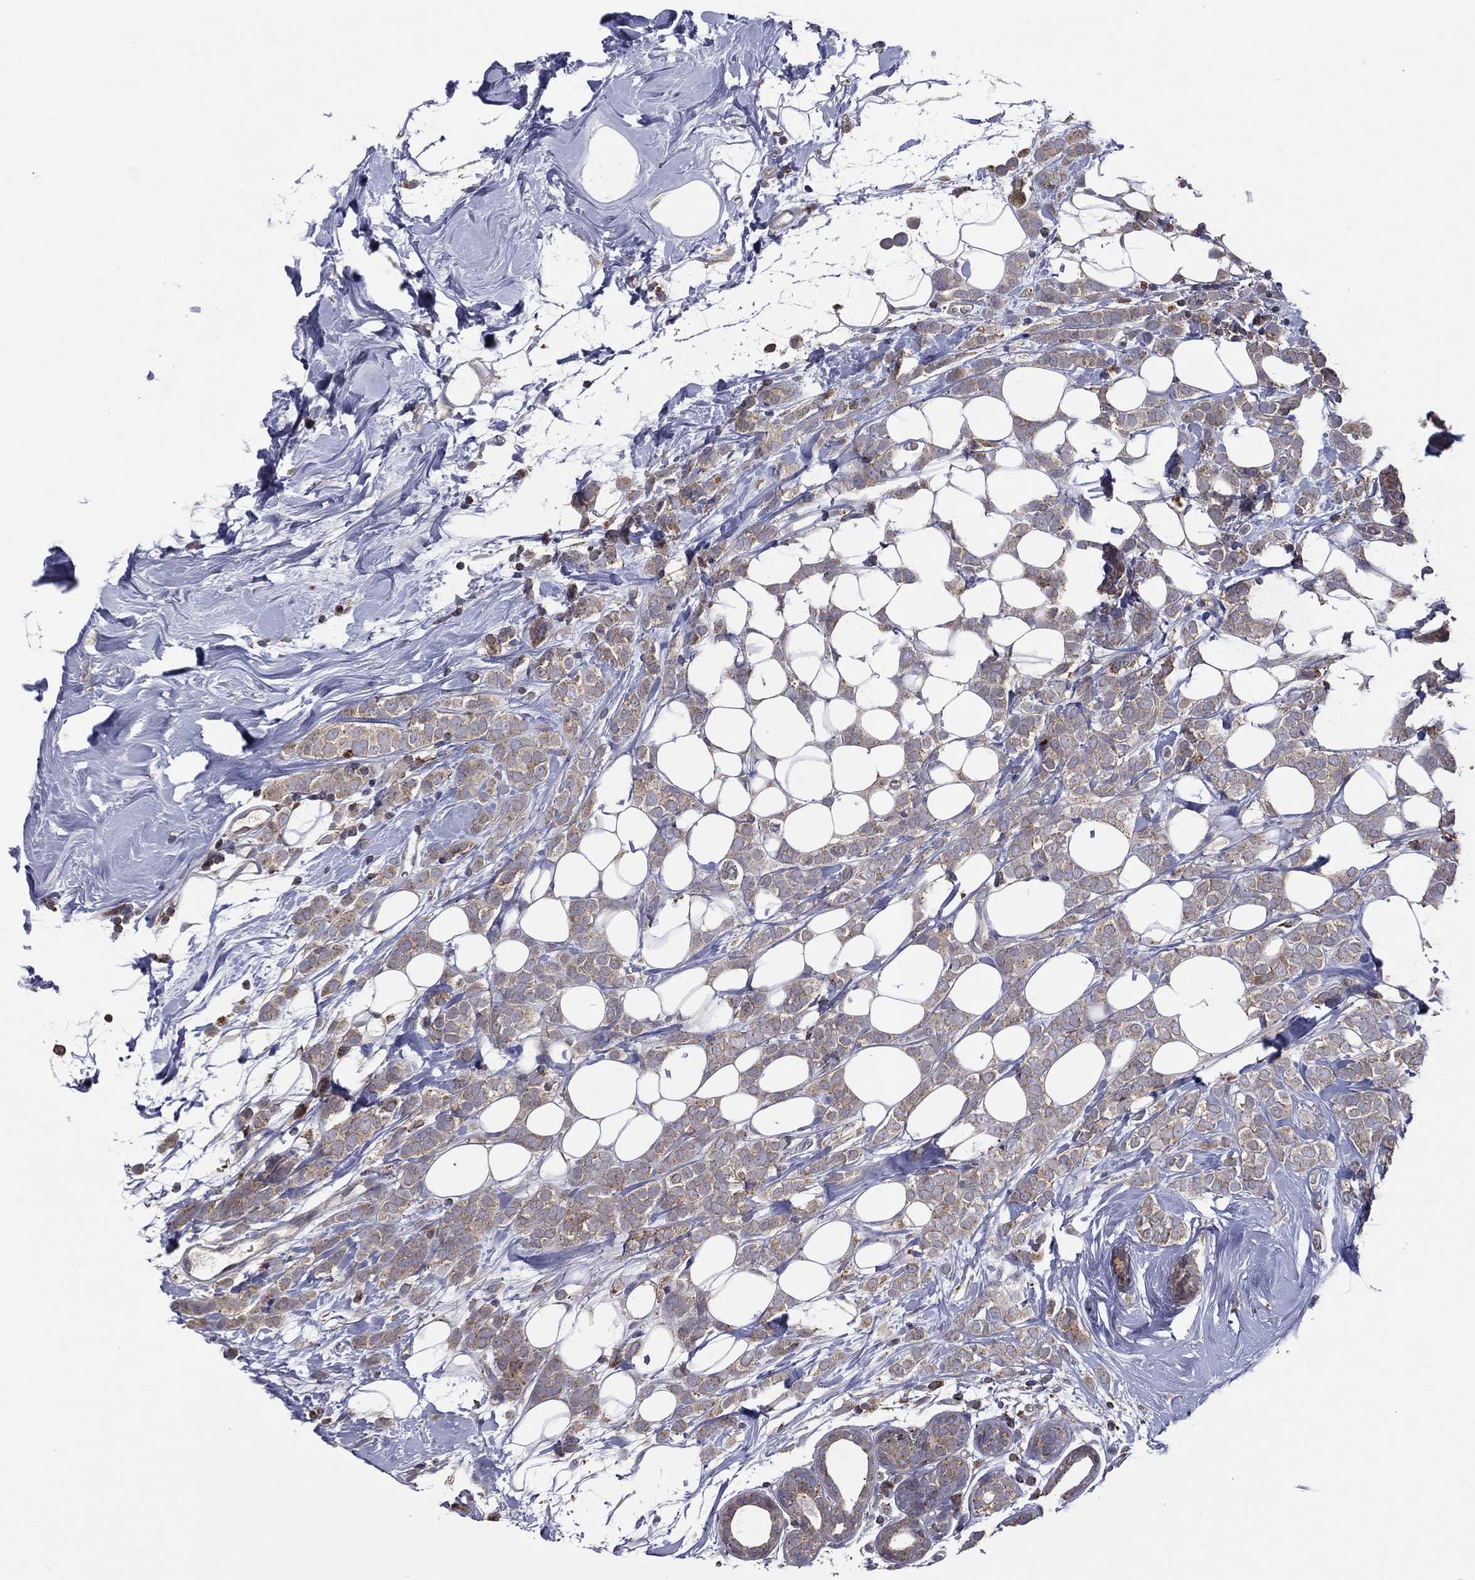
{"staining": {"intensity": "weak", "quantity": "25%-75%", "location": "cytoplasmic/membranous"}, "tissue": "breast cancer", "cell_type": "Tumor cells", "image_type": "cancer", "snomed": [{"axis": "morphology", "description": "Lobular carcinoma"}, {"axis": "topography", "description": "Breast"}], "caption": "Breast lobular carcinoma was stained to show a protein in brown. There is low levels of weak cytoplasmic/membranous expression in approximately 25%-75% of tumor cells. Using DAB (brown) and hematoxylin (blue) stains, captured at high magnification using brightfield microscopy.", "gene": "STARD3", "patient": {"sex": "female", "age": 49}}